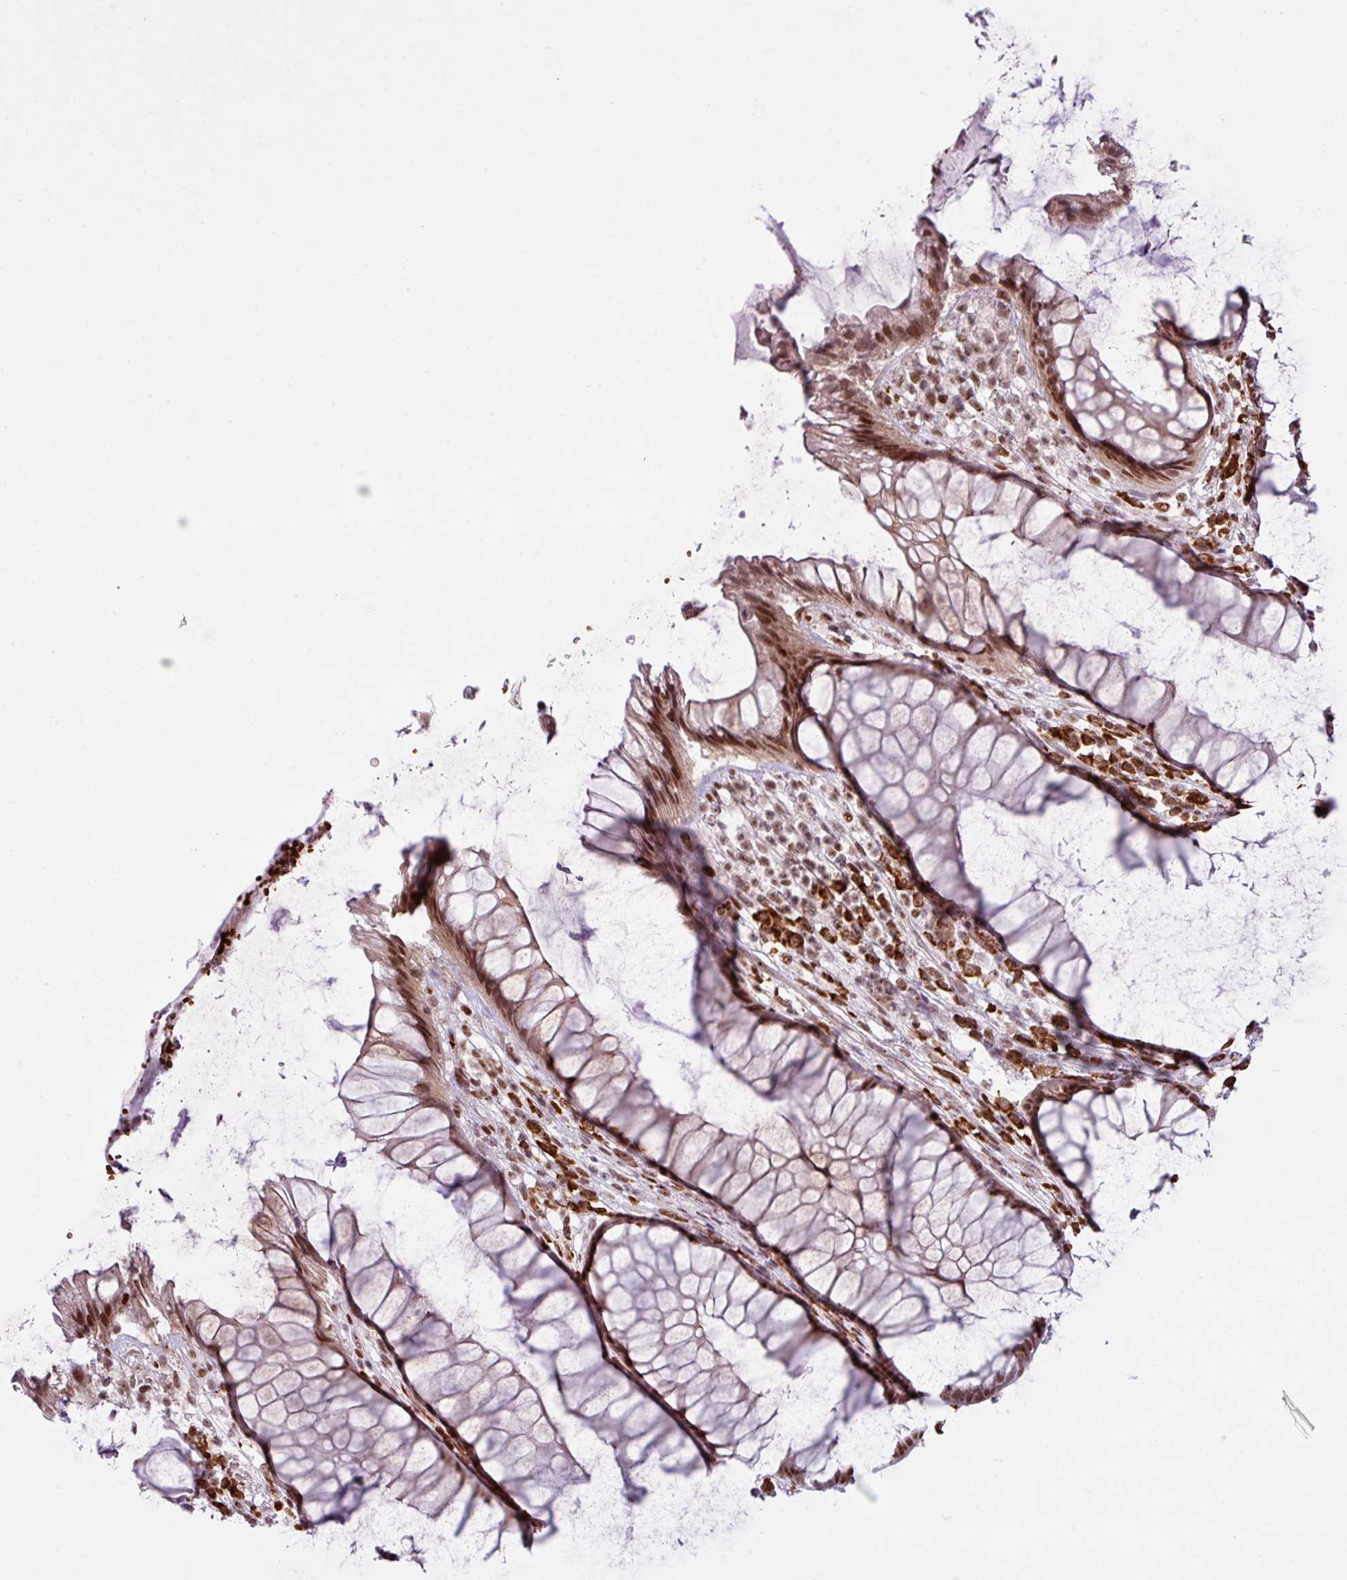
{"staining": {"intensity": "strong", "quantity": ">75%", "location": "nuclear"}, "tissue": "rectum", "cell_type": "Glandular cells", "image_type": "normal", "snomed": [{"axis": "morphology", "description": "Normal tissue, NOS"}, {"axis": "topography", "description": "Smooth muscle"}, {"axis": "topography", "description": "Rectum"}], "caption": "Immunohistochemical staining of normal human rectum demonstrates >75% levels of strong nuclear protein expression in about >75% of glandular cells.", "gene": "PRDM5", "patient": {"sex": "male", "age": 53}}